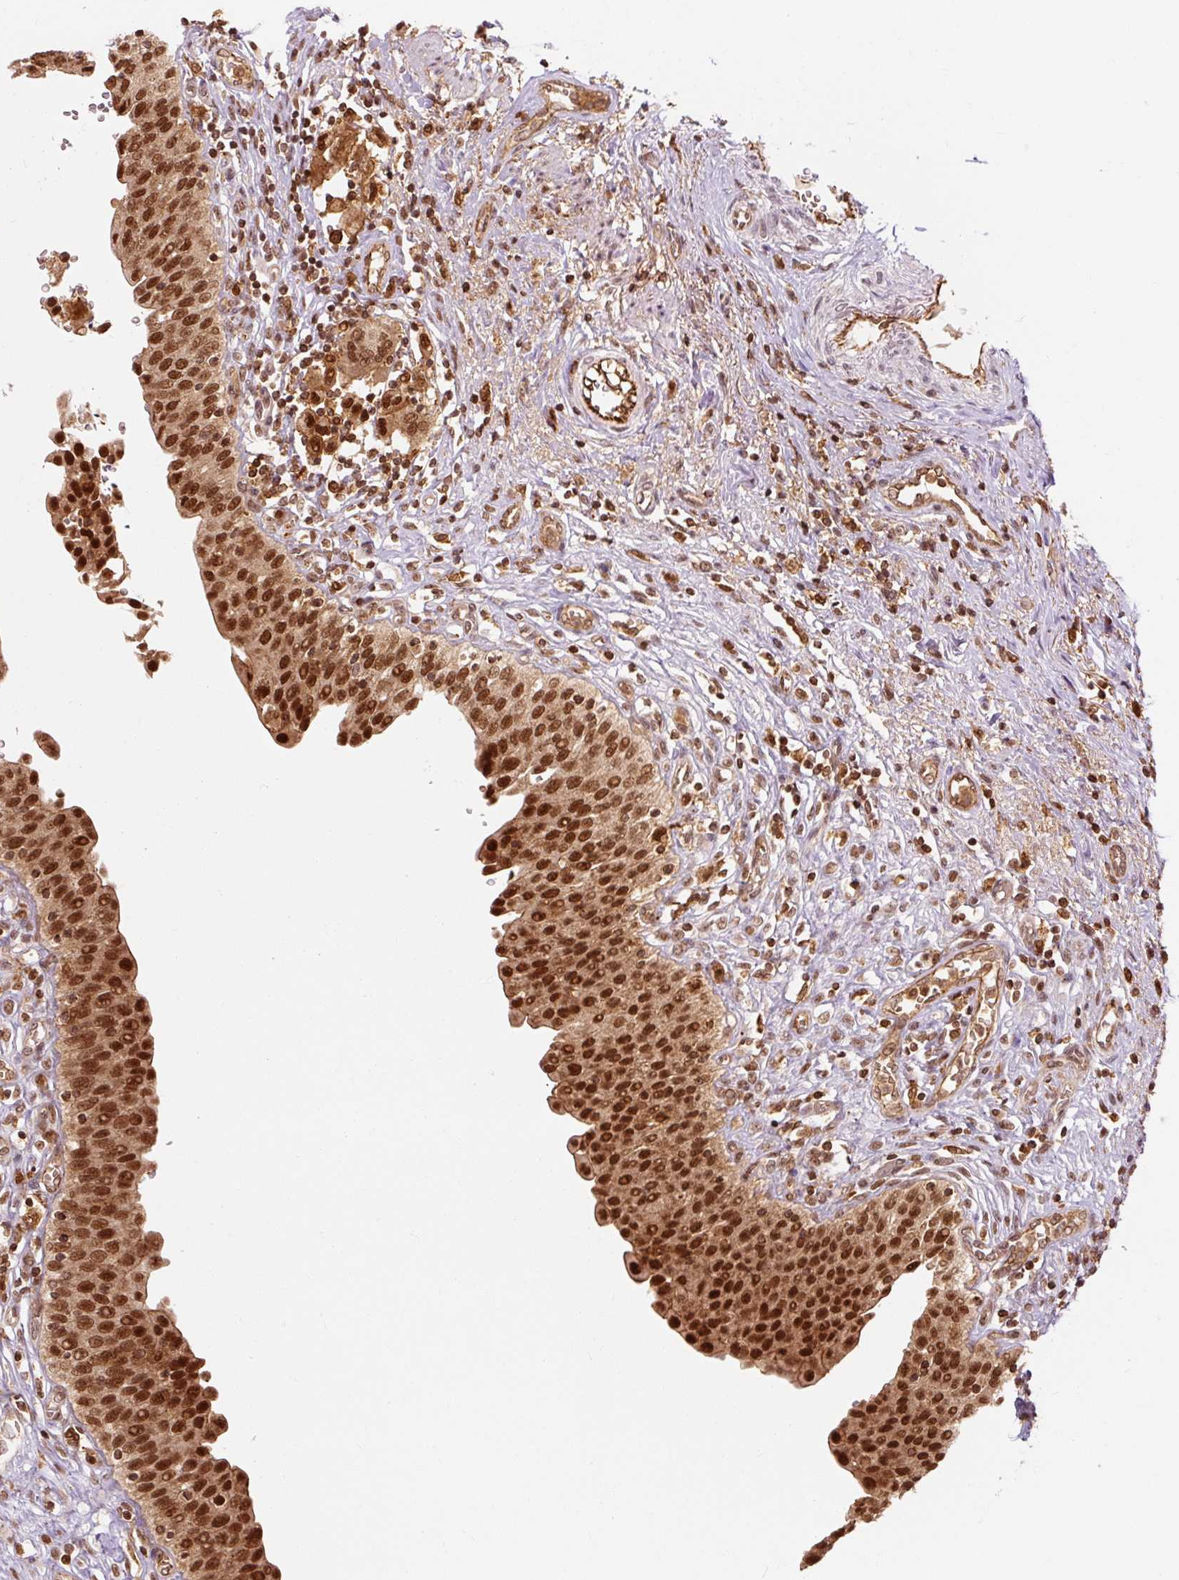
{"staining": {"intensity": "strong", "quantity": ">75%", "location": "nuclear"}, "tissue": "urinary bladder", "cell_type": "Urothelial cells", "image_type": "normal", "snomed": [{"axis": "morphology", "description": "Normal tissue, NOS"}, {"axis": "topography", "description": "Urinary bladder"}], "caption": "A brown stain labels strong nuclear staining of a protein in urothelial cells of normal human urinary bladder.", "gene": "CSTF1", "patient": {"sex": "male", "age": 71}}